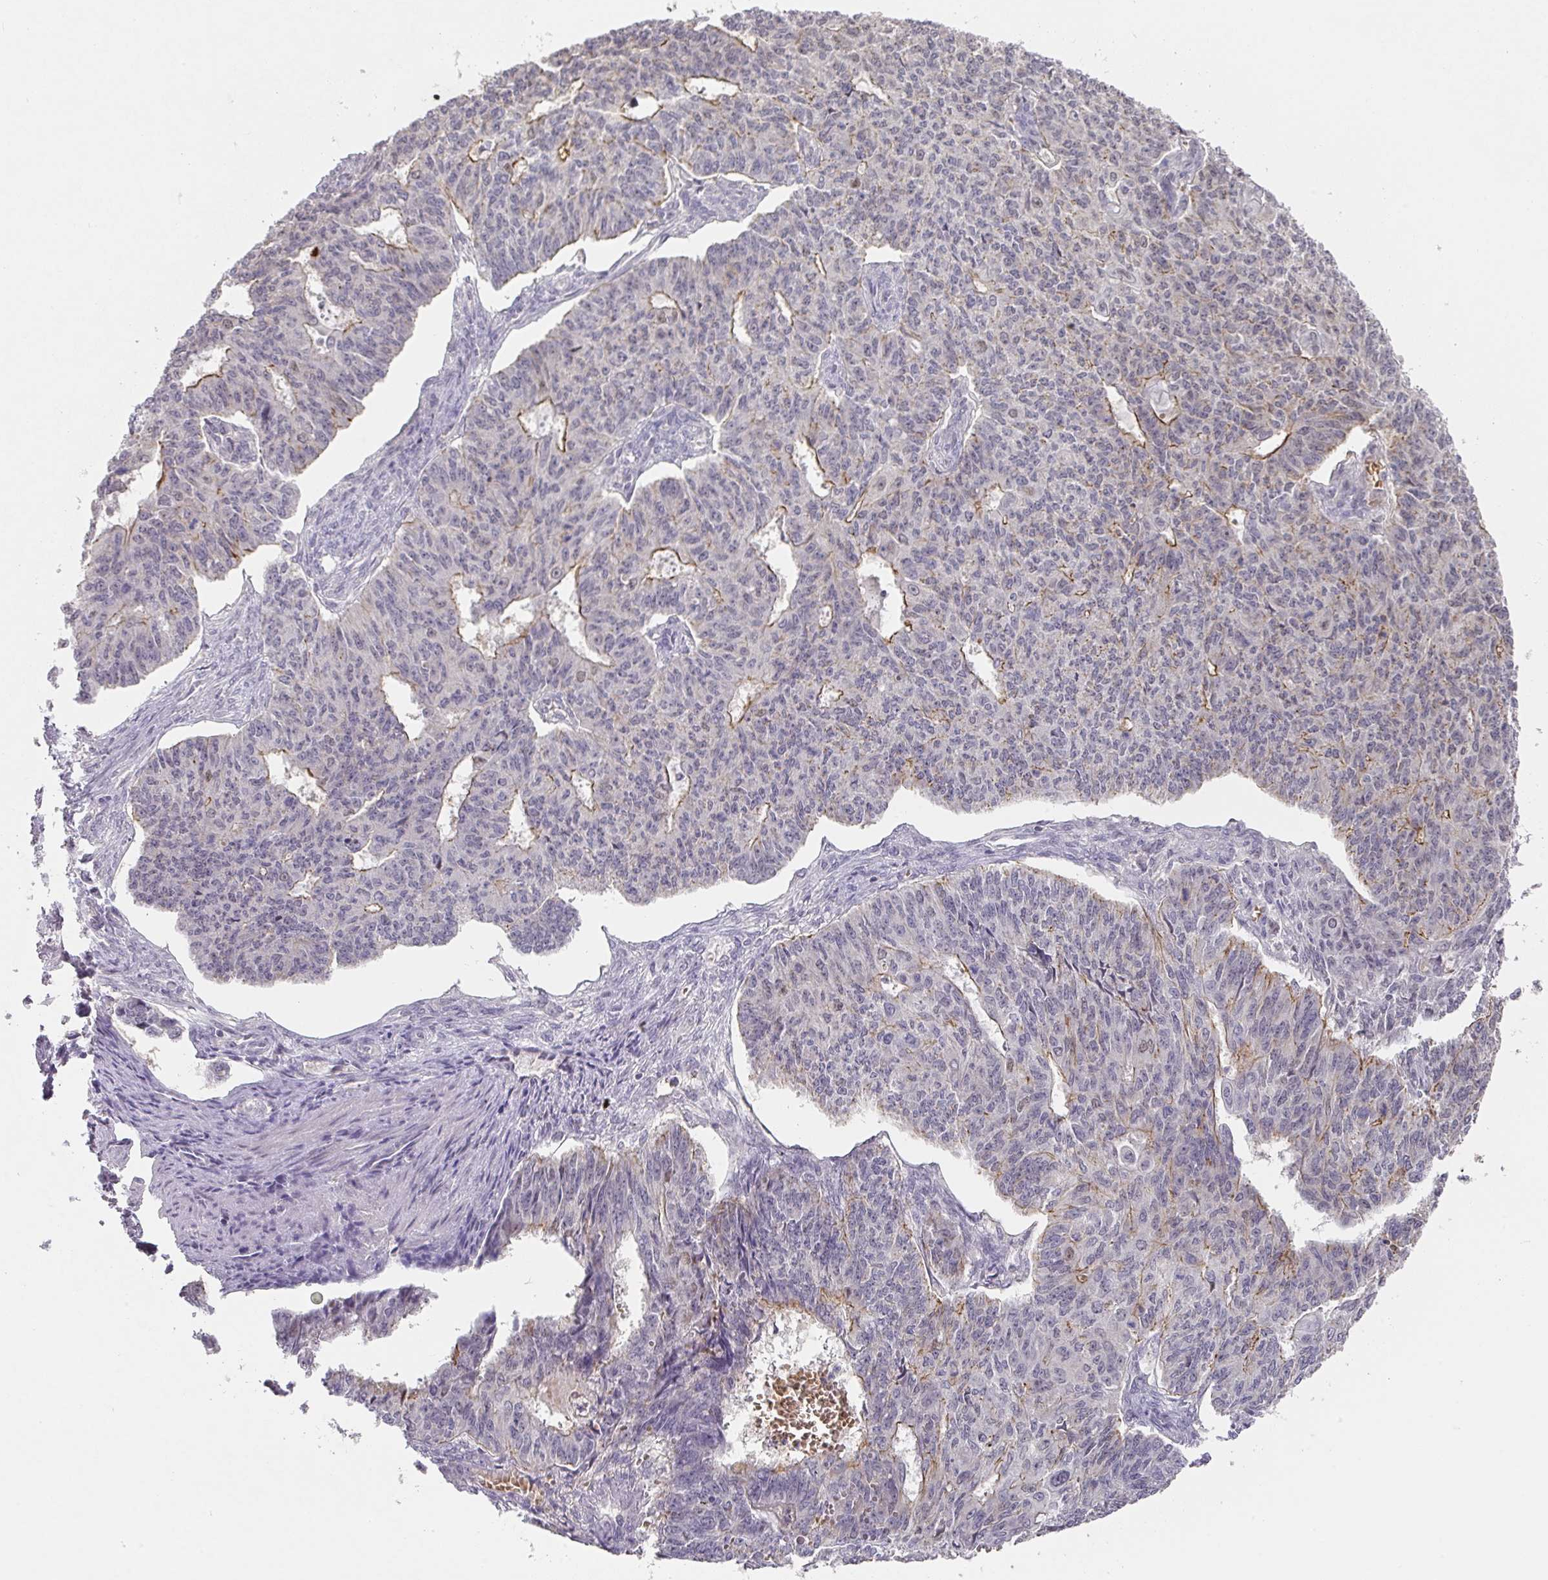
{"staining": {"intensity": "moderate", "quantity": "<25%", "location": "cytoplasmic/membranous"}, "tissue": "endometrial cancer", "cell_type": "Tumor cells", "image_type": "cancer", "snomed": [{"axis": "morphology", "description": "Adenocarcinoma, NOS"}, {"axis": "topography", "description": "Endometrium"}], "caption": "The histopathology image shows immunohistochemical staining of endometrial adenocarcinoma. There is moderate cytoplasmic/membranous staining is identified in approximately <25% of tumor cells.", "gene": "FOXN4", "patient": {"sex": "female", "age": 32}}